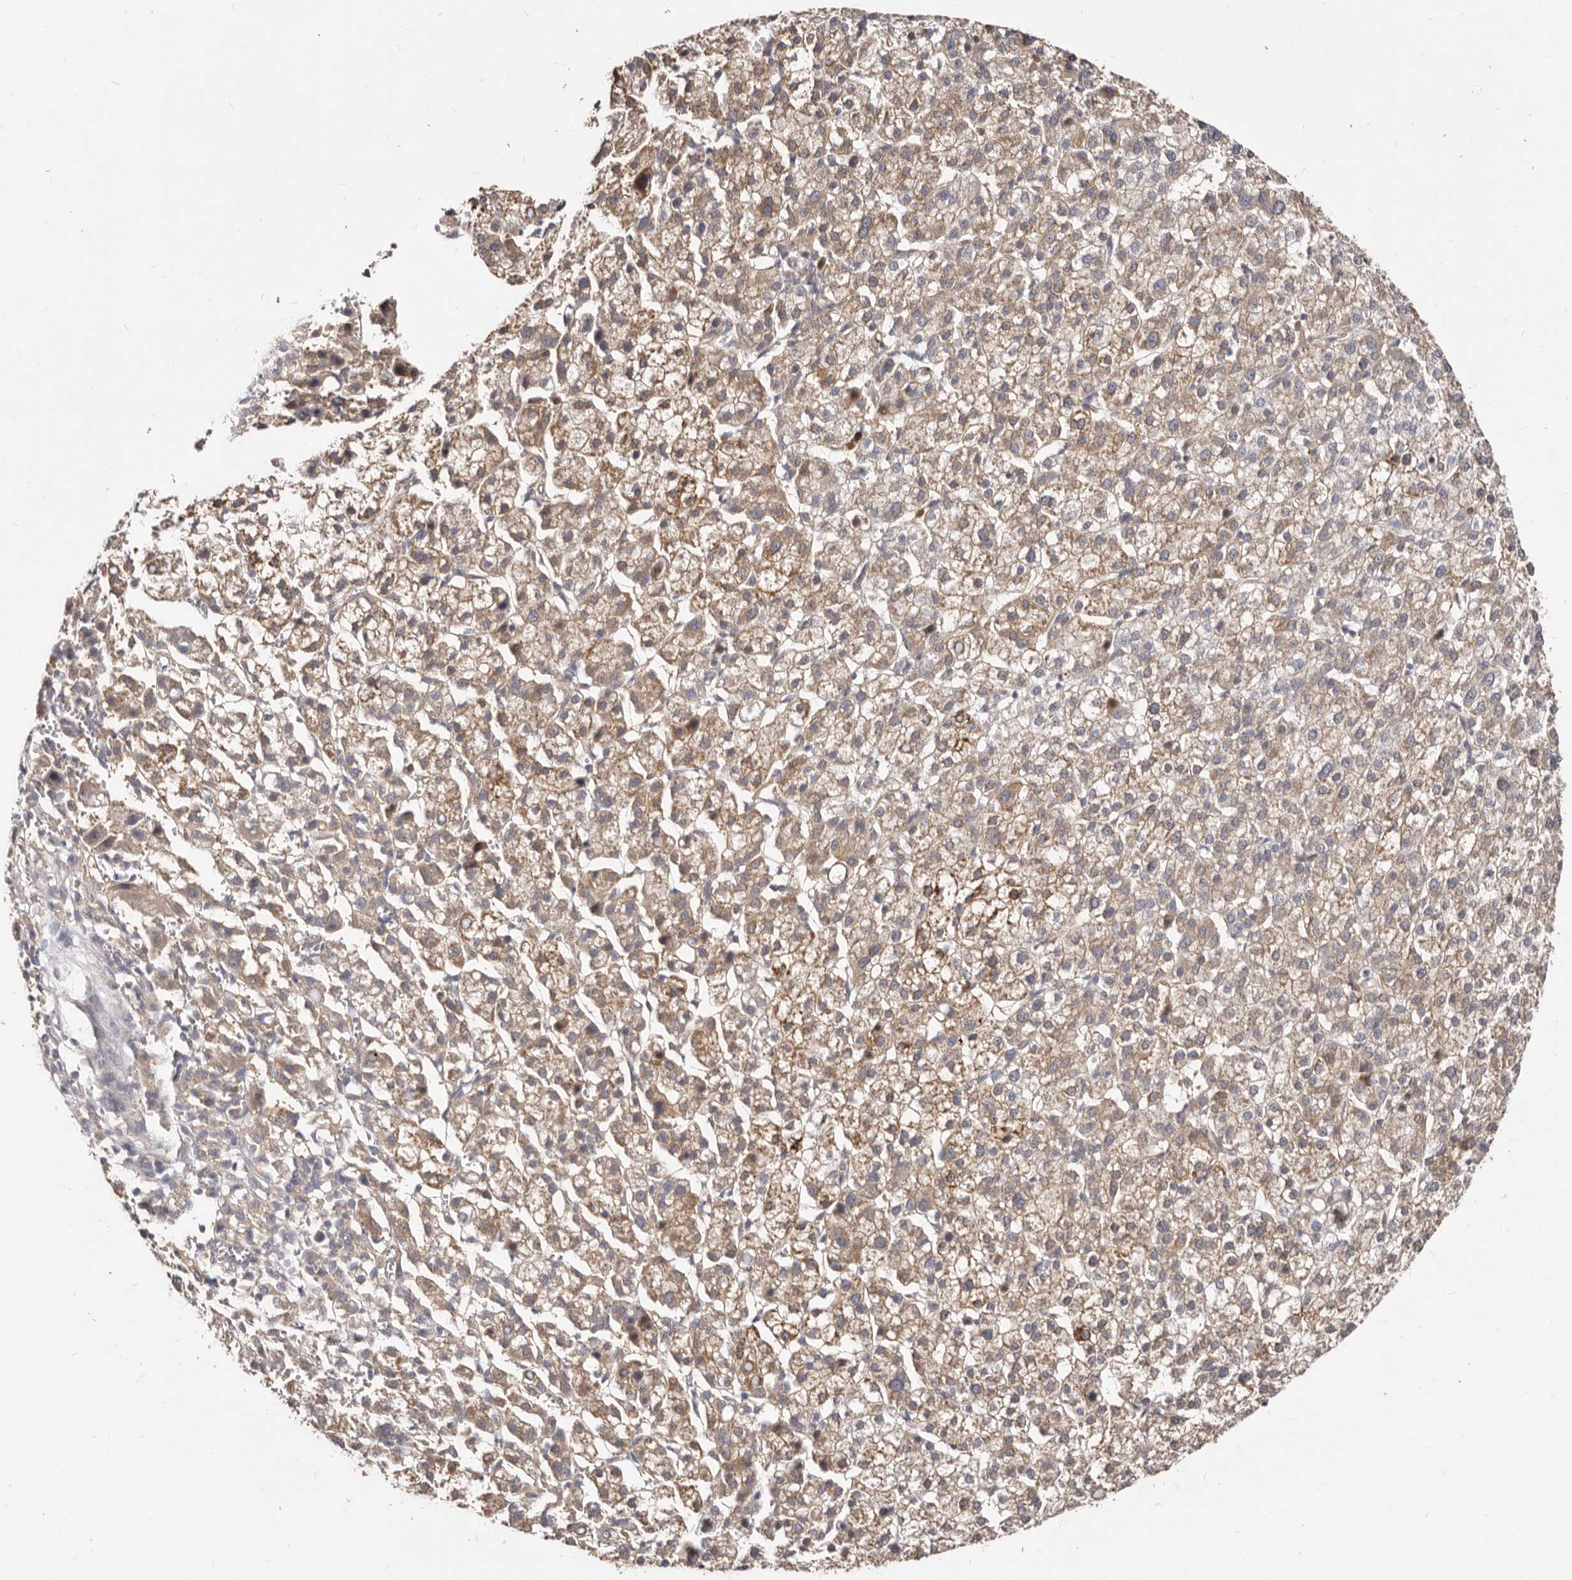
{"staining": {"intensity": "moderate", "quantity": ">75%", "location": "cytoplasmic/membranous"}, "tissue": "liver cancer", "cell_type": "Tumor cells", "image_type": "cancer", "snomed": [{"axis": "morphology", "description": "Carcinoma, Hepatocellular, NOS"}, {"axis": "topography", "description": "Liver"}], "caption": "Immunohistochemical staining of human liver cancer shows medium levels of moderate cytoplasmic/membranous positivity in about >75% of tumor cells.", "gene": "TC2N", "patient": {"sex": "female", "age": 58}}